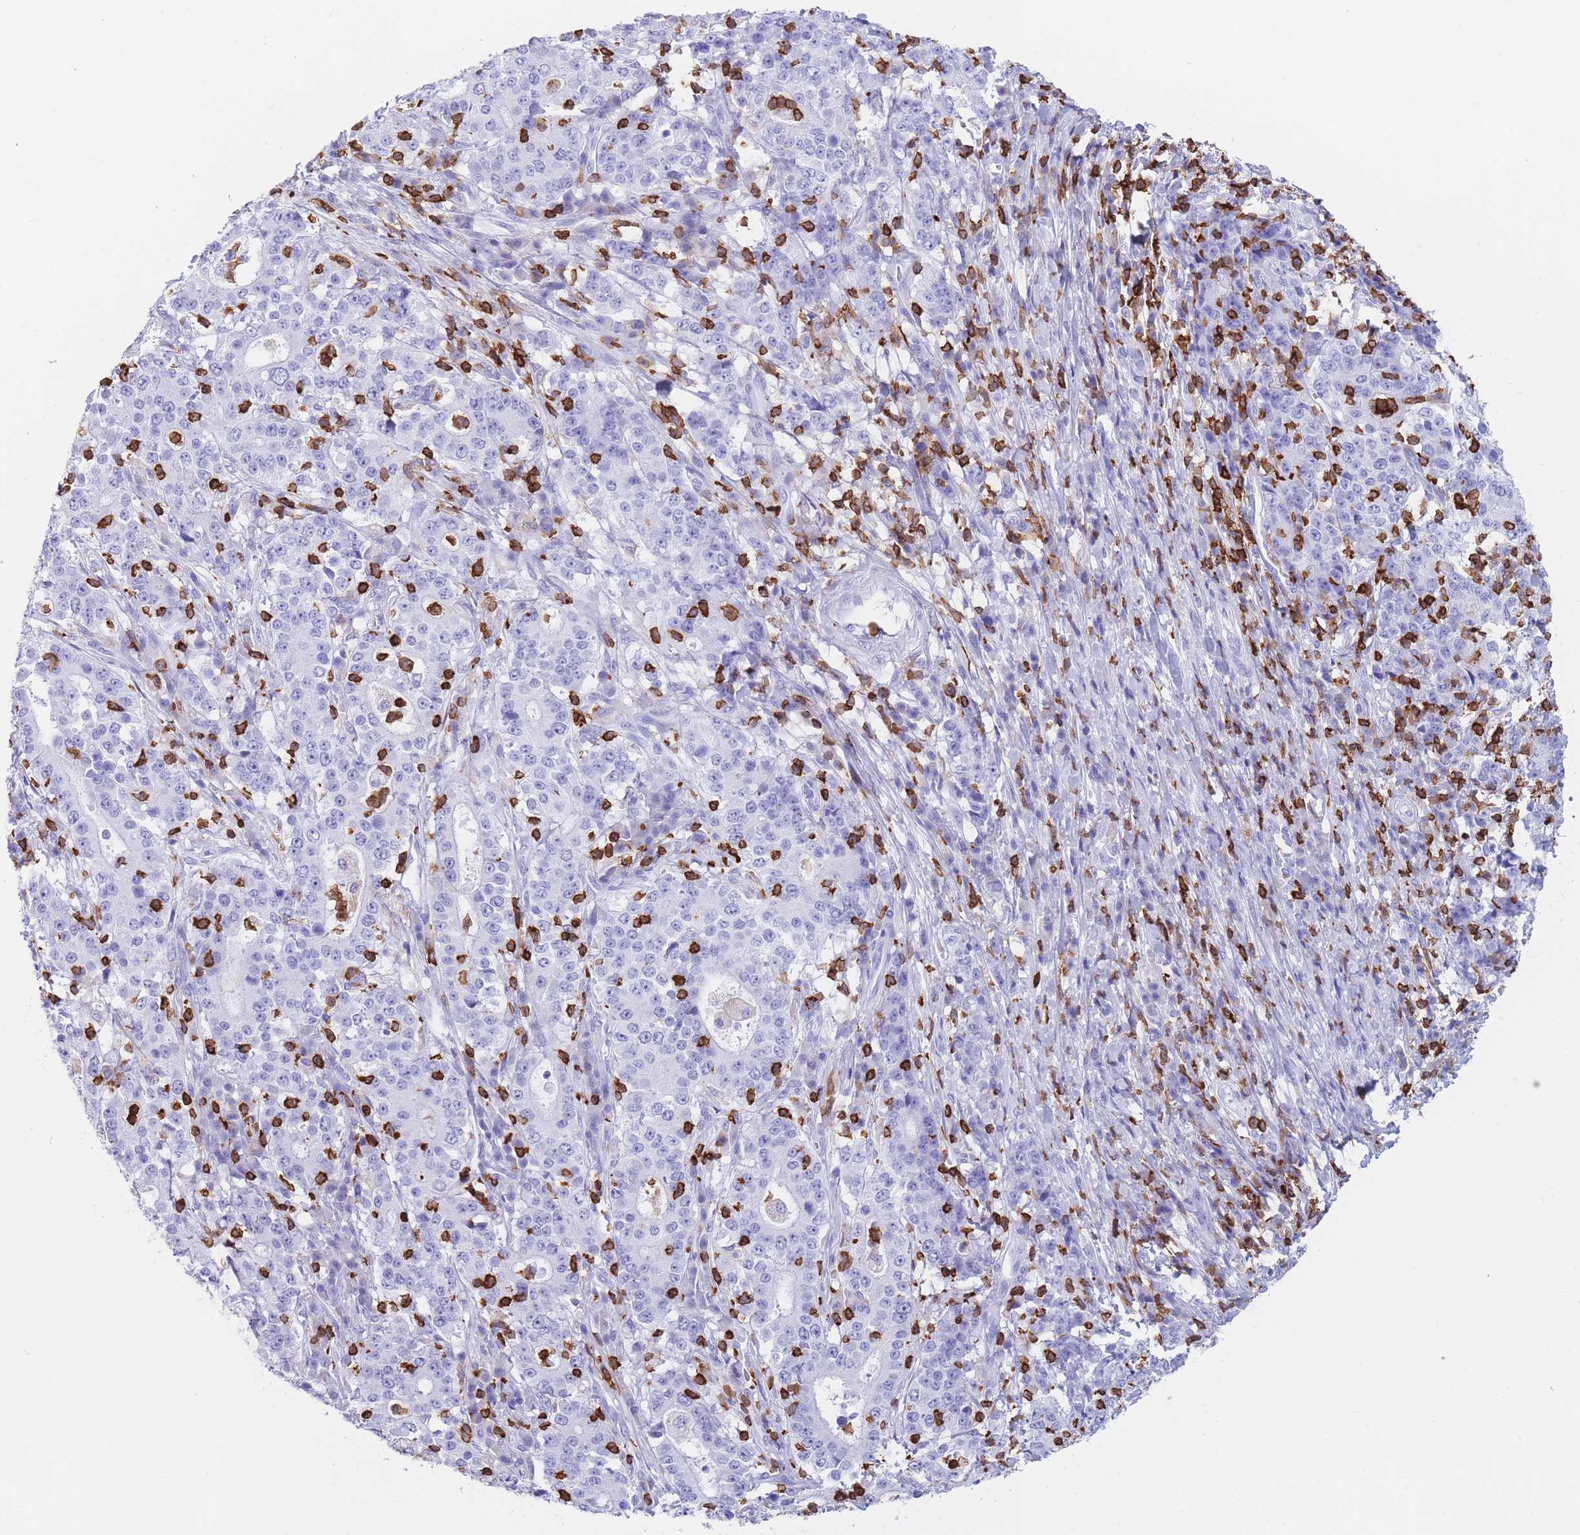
{"staining": {"intensity": "negative", "quantity": "none", "location": "none"}, "tissue": "stomach cancer", "cell_type": "Tumor cells", "image_type": "cancer", "snomed": [{"axis": "morphology", "description": "Normal tissue, NOS"}, {"axis": "morphology", "description": "Adenocarcinoma, NOS"}, {"axis": "topography", "description": "Stomach, upper"}, {"axis": "topography", "description": "Stomach"}], "caption": "IHC of human stomach cancer displays no positivity in tumor cells.", "gene": "CORO1A", "patient": {"sex": "male", "age": 59}}